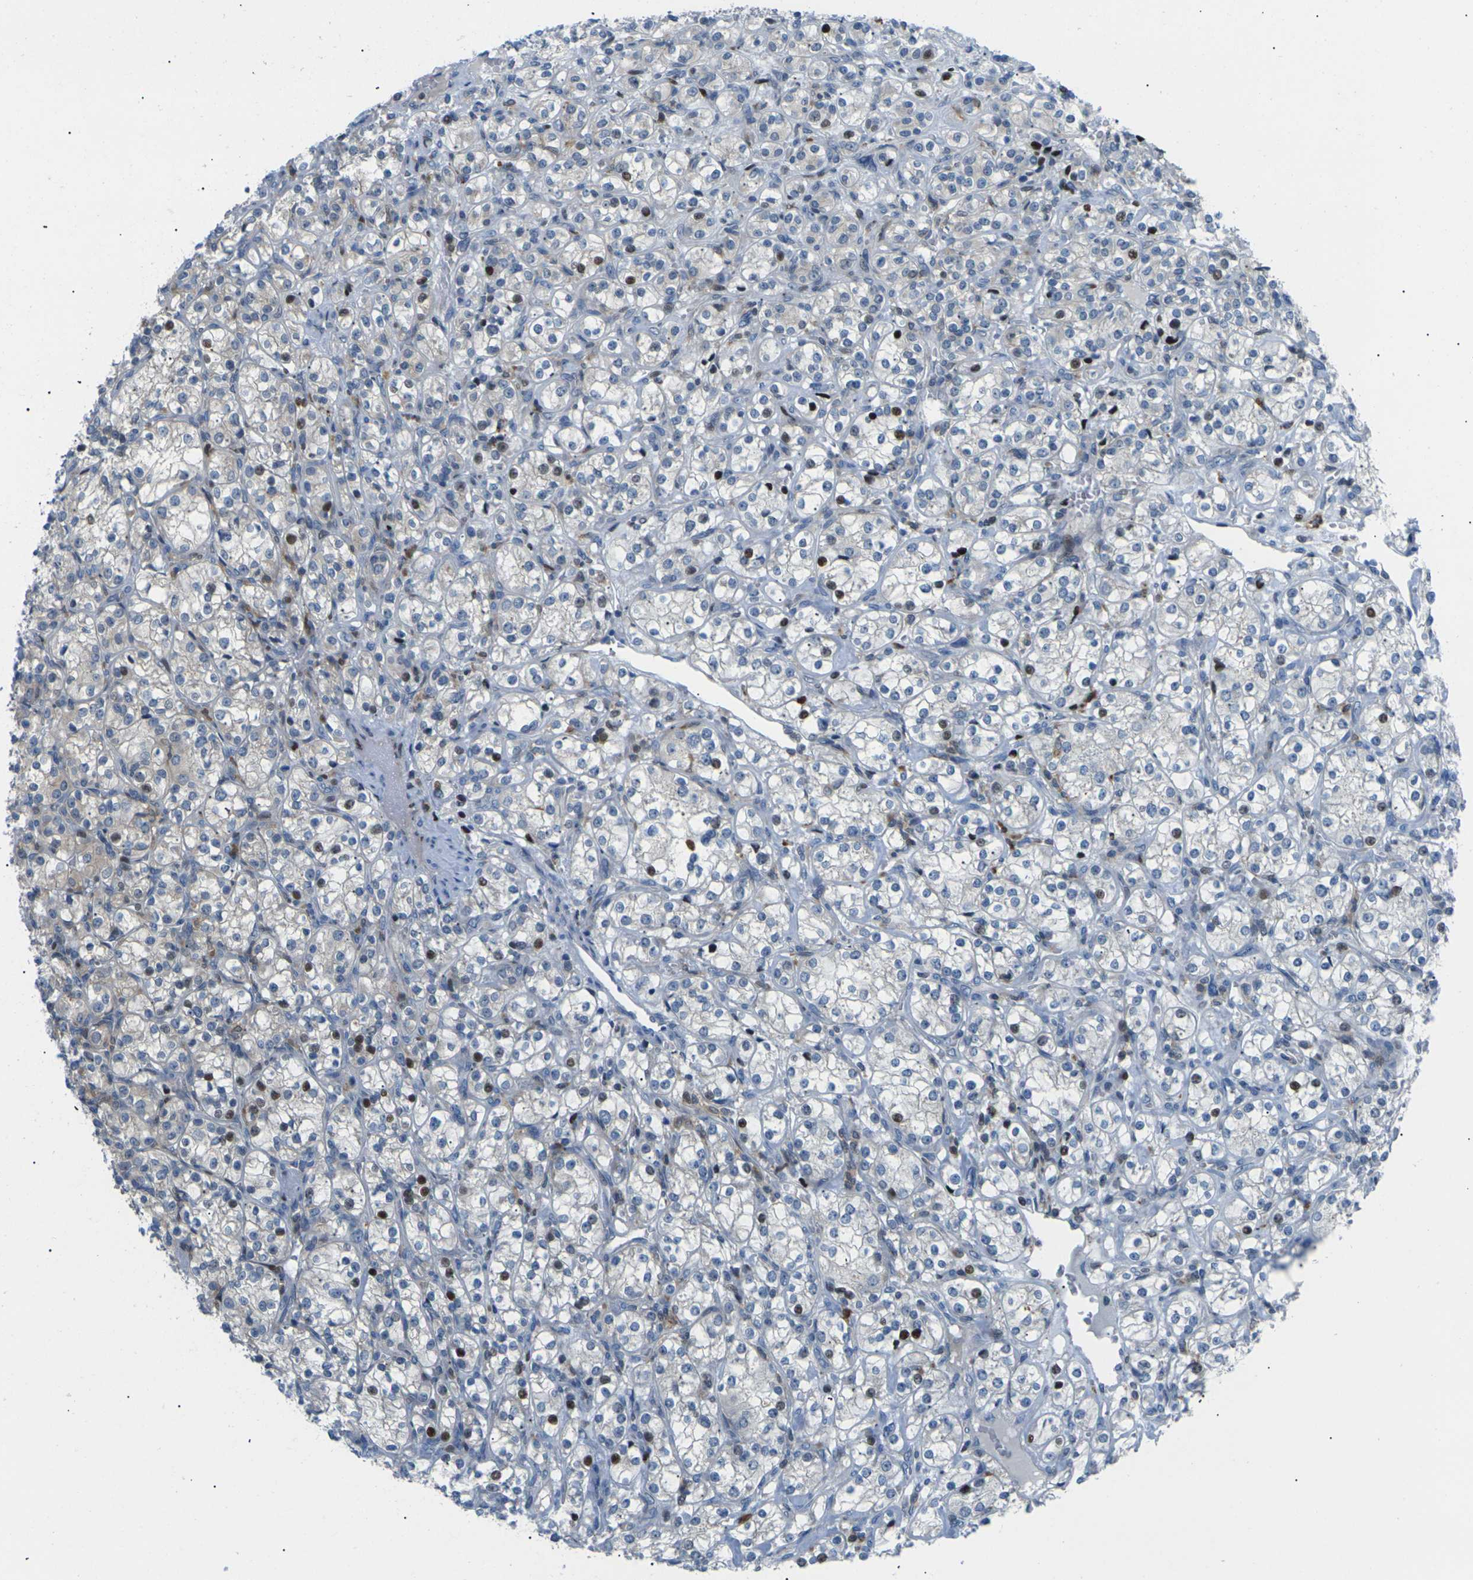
{"staining": {"intensity": "strong", "quantity": "<25%", "location": "nuclear"}, "tissue": "renal cancer", "cell_type": "Tumor cells", "image_type": "cancer", "snomed": [{"axis": "morphology", "description": "Adenocarcinoma, NOS"}, {"axis": "topography", "description": "Kidney"}], "caption": "A brown stain highlights strong nuclear staining of a protein in renal cancer tumor cells. (IHC, brightfield microscopy, high magnification).", "gene": "RPS6KA3", "patient": {"sex": "male", "age": 77}}